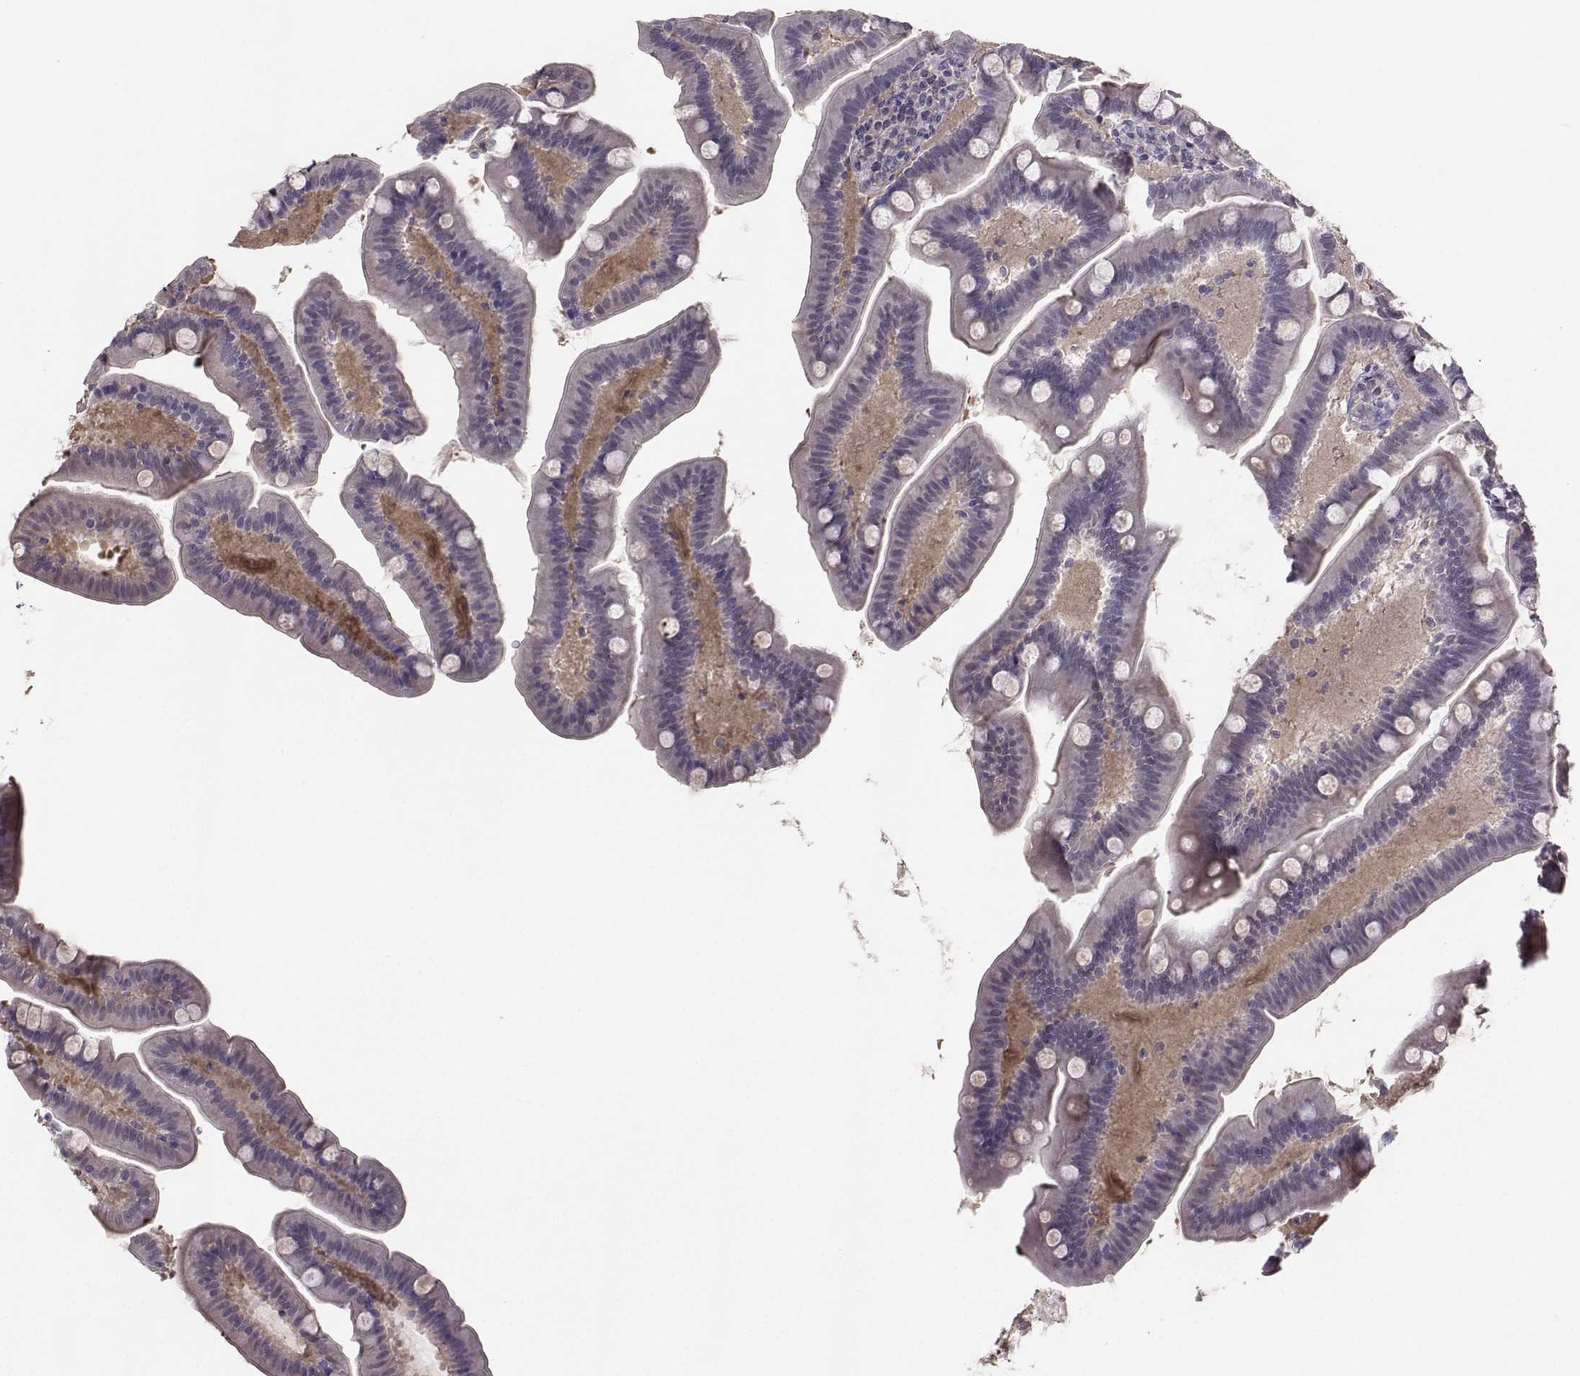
{"staining": {"intensity": "negative", "quantity": "none", "location": "none"}, "tissue": "small intestine", "cell_type": "Glandular cells", "image_type": "normal", "snomed": [{"axis": "morphology", "description": "Normal tissue, NOS"}, {"axis": "topography", "description": "Small intestine"}], "caption": "Micrograph shows no significant protein positivity in glandular cells of benign small intestine.", "gene": "PGK1", "patient": {"sex": "male", "age": 66}}